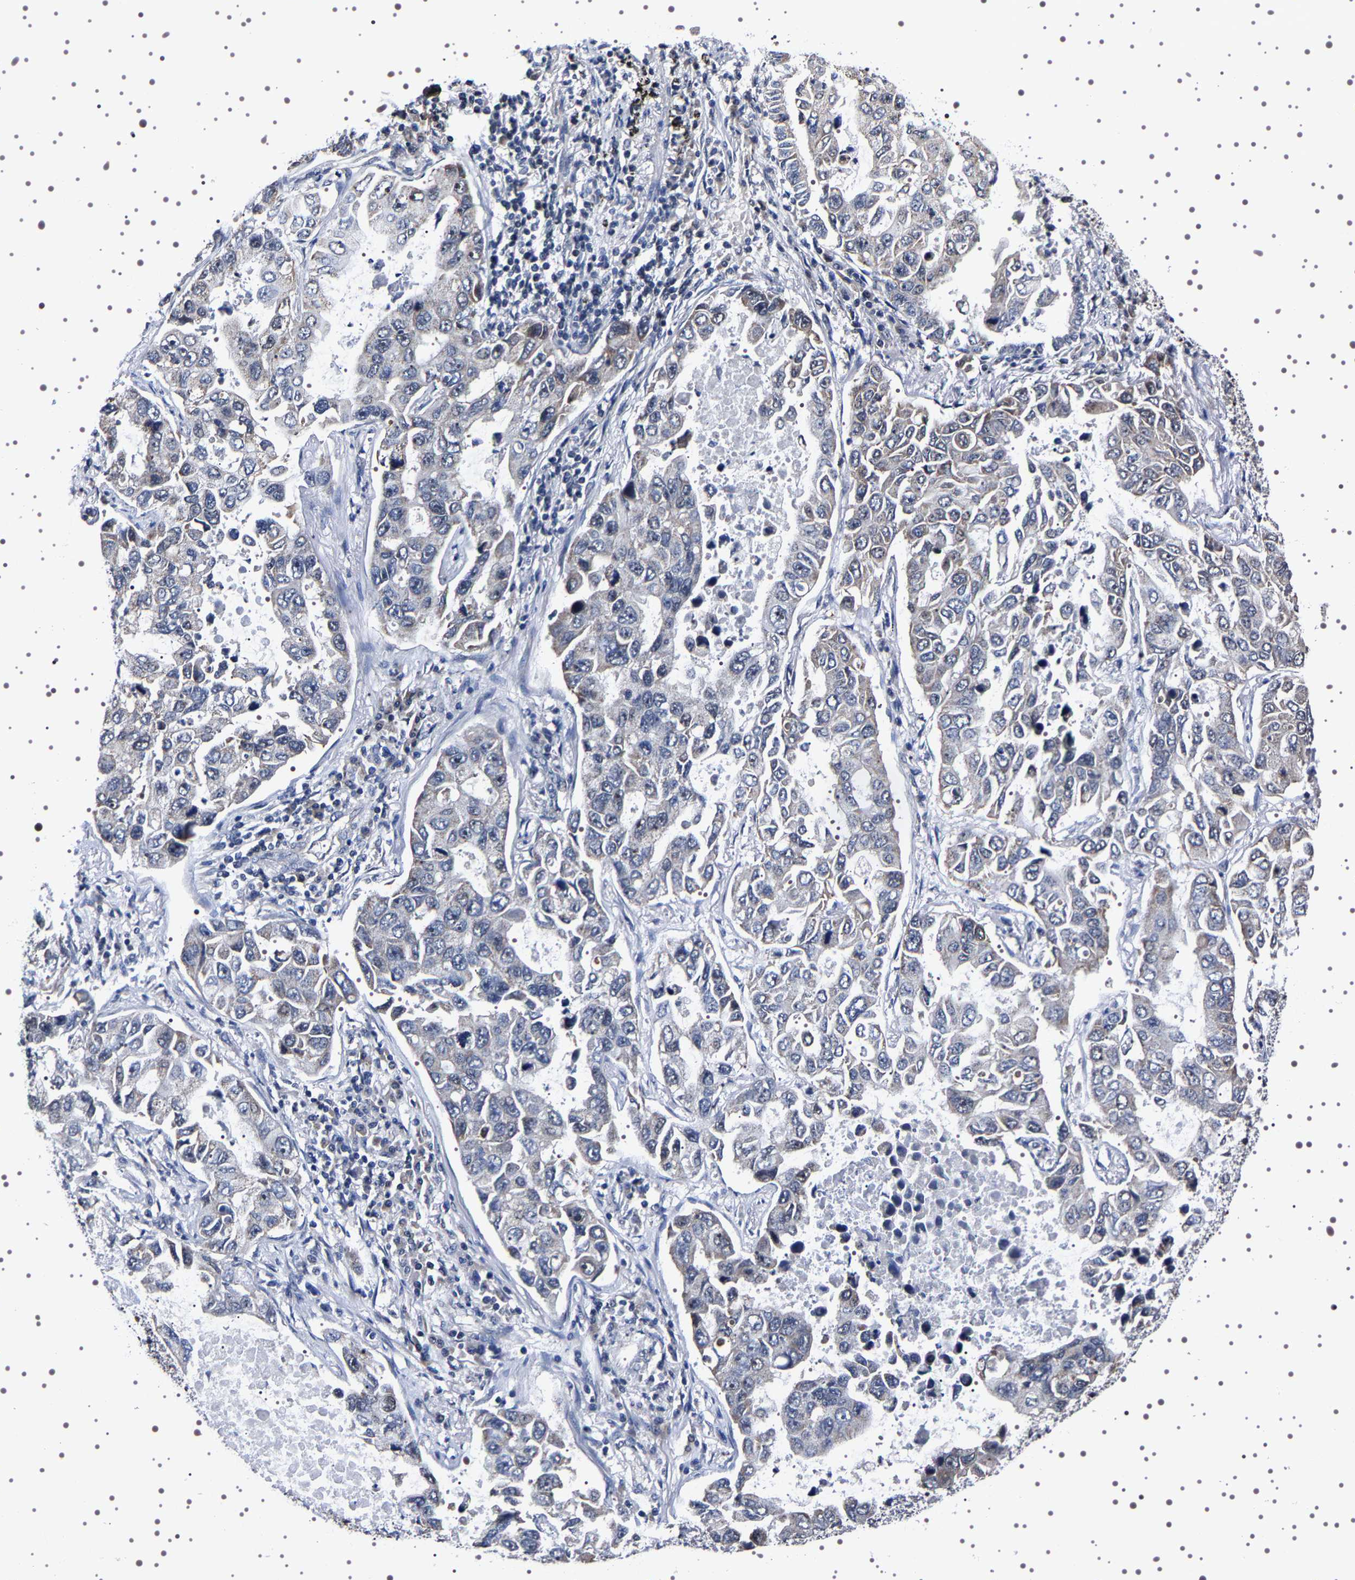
{"staining": {"intensity": "moderate", "quantity": "<25%", "location": "nuclear"}, "tissue": "lung cancer", "cell_type": "Tumor cells", "image_type": "cancer", "snomed": [{"axis": "morphology", "description": "Adenocarcinoma, NOS"}, {"axis": "topography", "description": "Lung"}], "caption": "This photomicrograph demonstrates IHC staining of lung cancer, with low moderate nuclear positivity in about <25% of tumor cells.", "gene": "GNL3", "patient": {"sex": "male", "age": 64}}